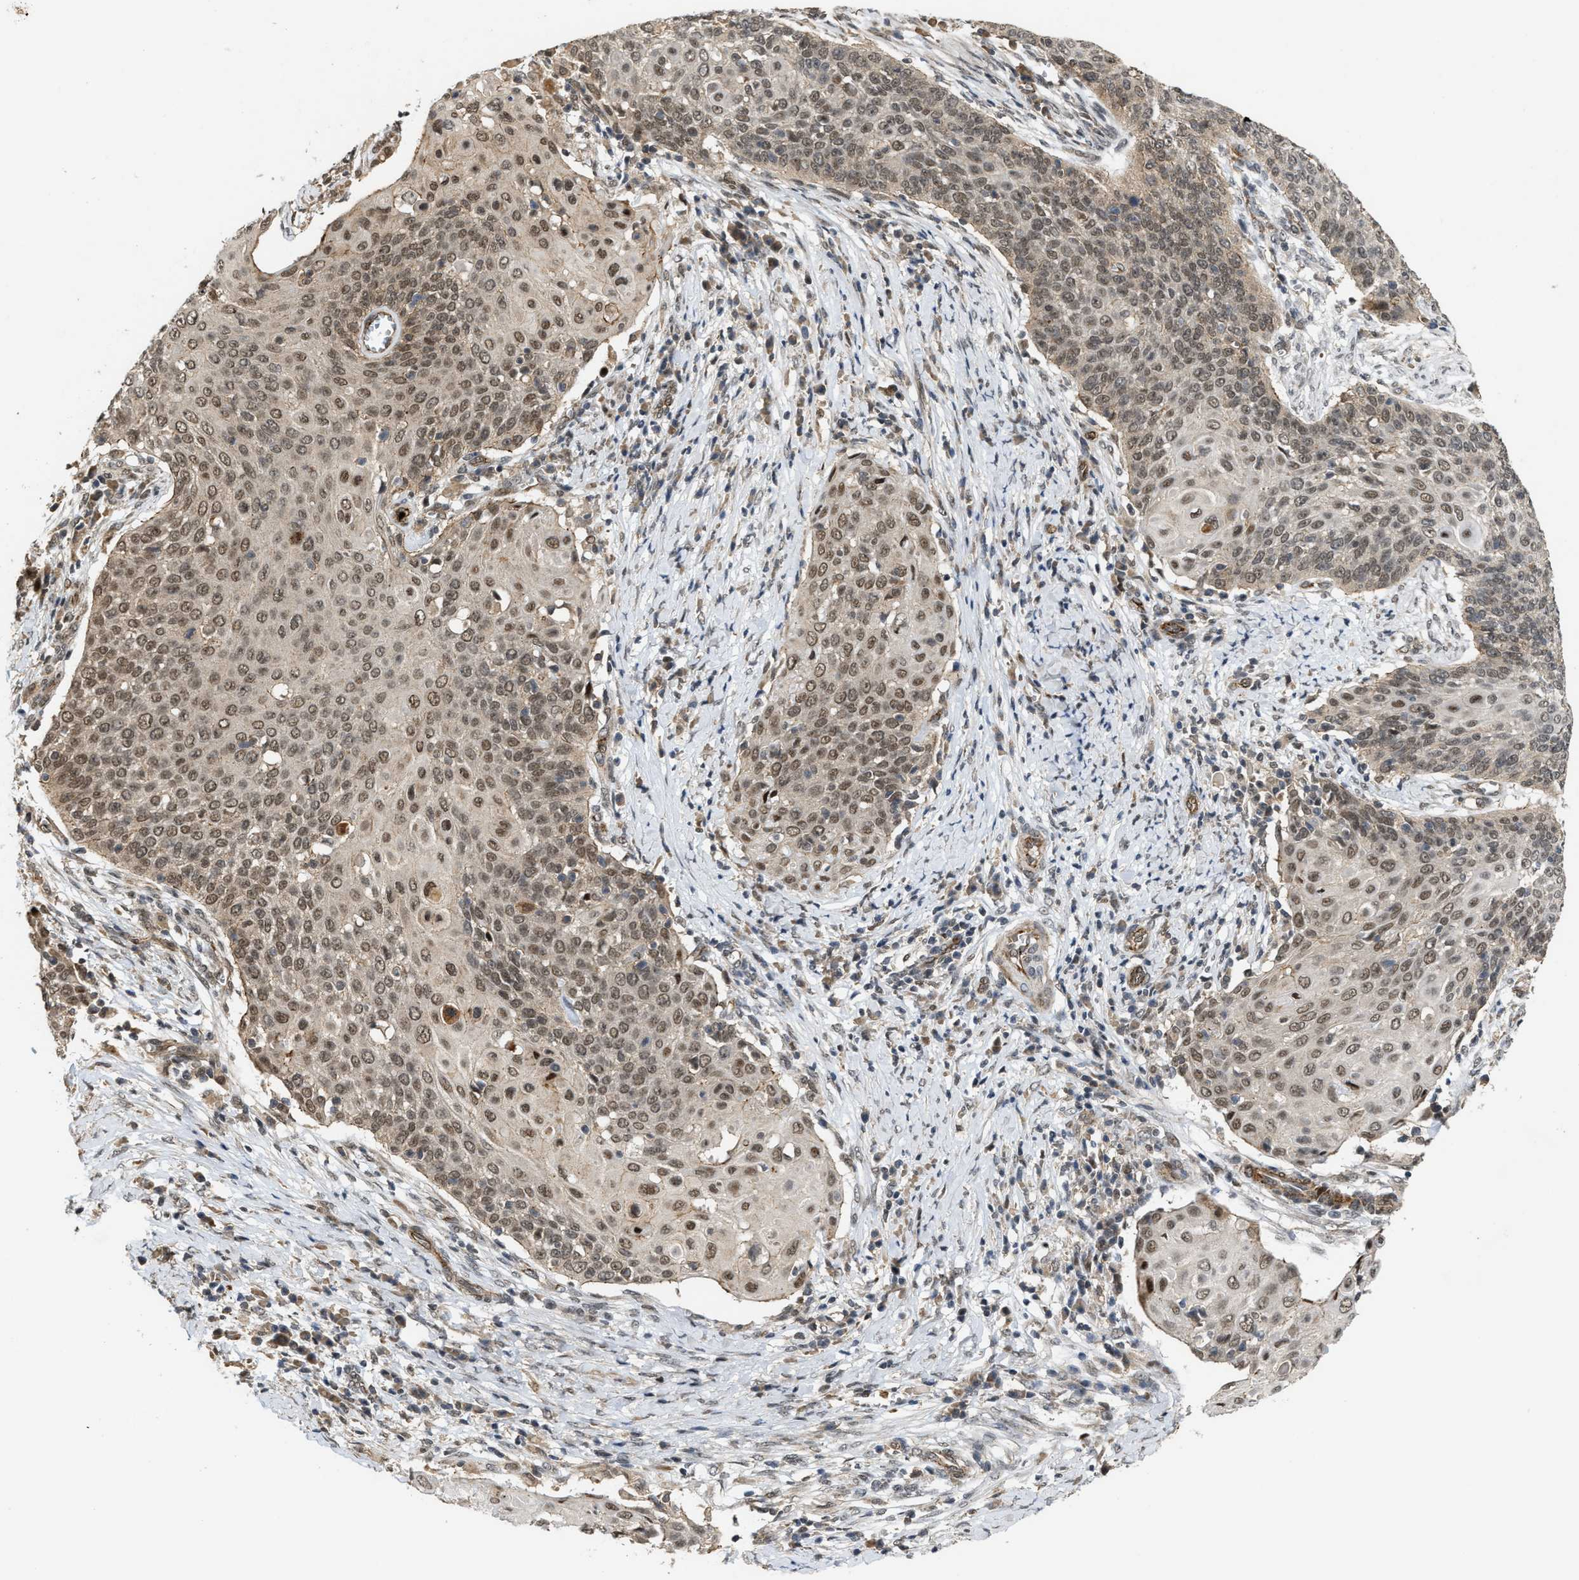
{"staining": {"intensity": "weak", "quantity": ">75%", "location": "nuclear"}, "tissue": "cervical cancer", "cell_type": "Tumor cells", "image_type": "cancer", "snomed": [{"axis": "morphology", "description": "Squamous cell carcinoma, NOS"}, {"axis": "topography", "description": "Cervix"}], "caption": "Cervical cancer stained for a protein (brown) displays weak nuclear positive expression in about >75% of tumor cells.", "gene": "DPF2", "patient": {"sex": "female", "age": 39}}